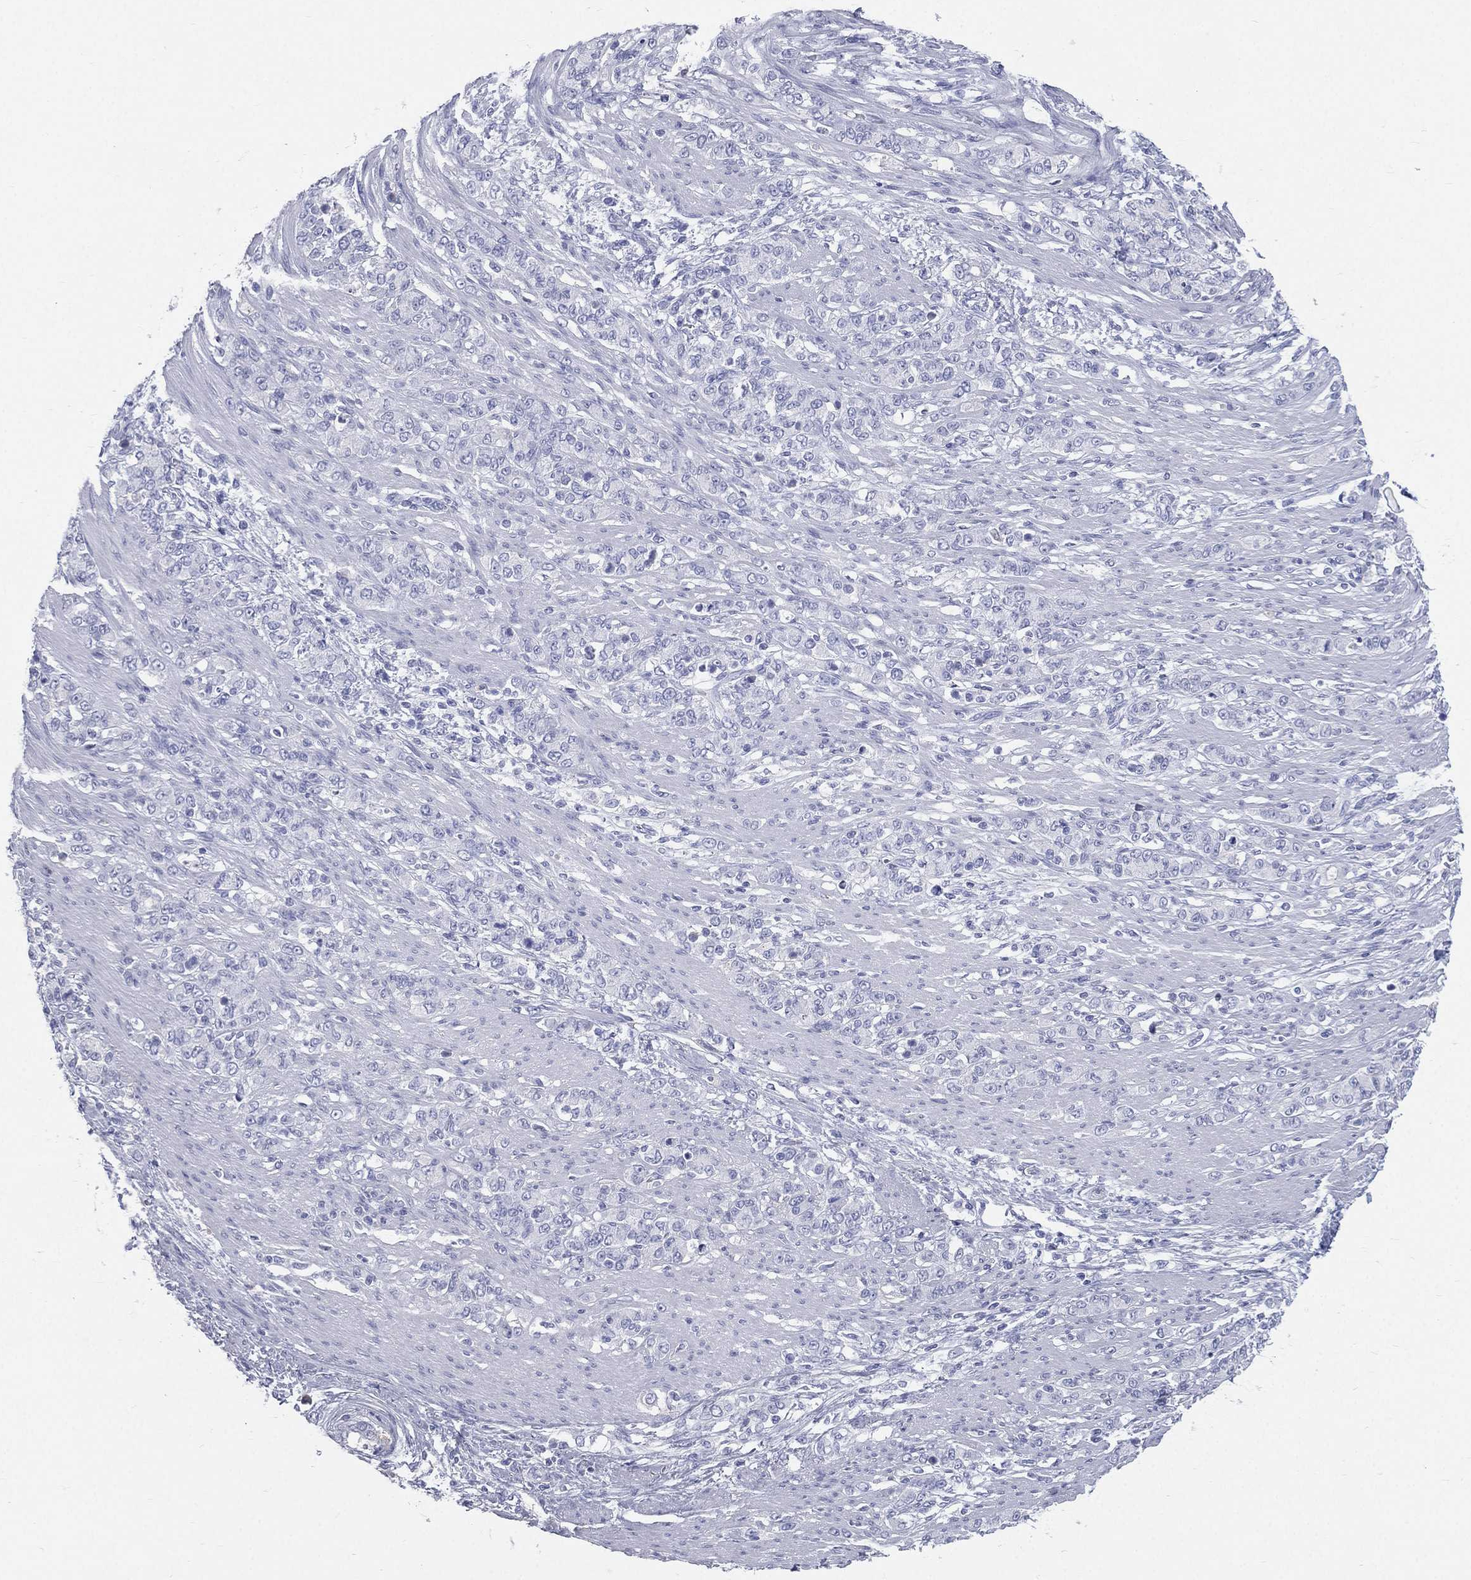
{"staining": {"intensity": "negative", "quantity": "none", "location": "none"}, "tissue": "stomach cancer", "cell_type": "Tumor cells", "image_type": "cancer", "snomed": [{"axis": "morphology", "description": "Normal tissue, NOS"}, {"axis": "morphology", "description": "Adenocarcinoma, NOS"}, {"axis": "topography", "description": "Stomach"}], "caption": "There is no significant expression in tumor cells of stomach adenocarcinoma.", "gene": "HP", "patient": {"sex": "female", "age": 79}}